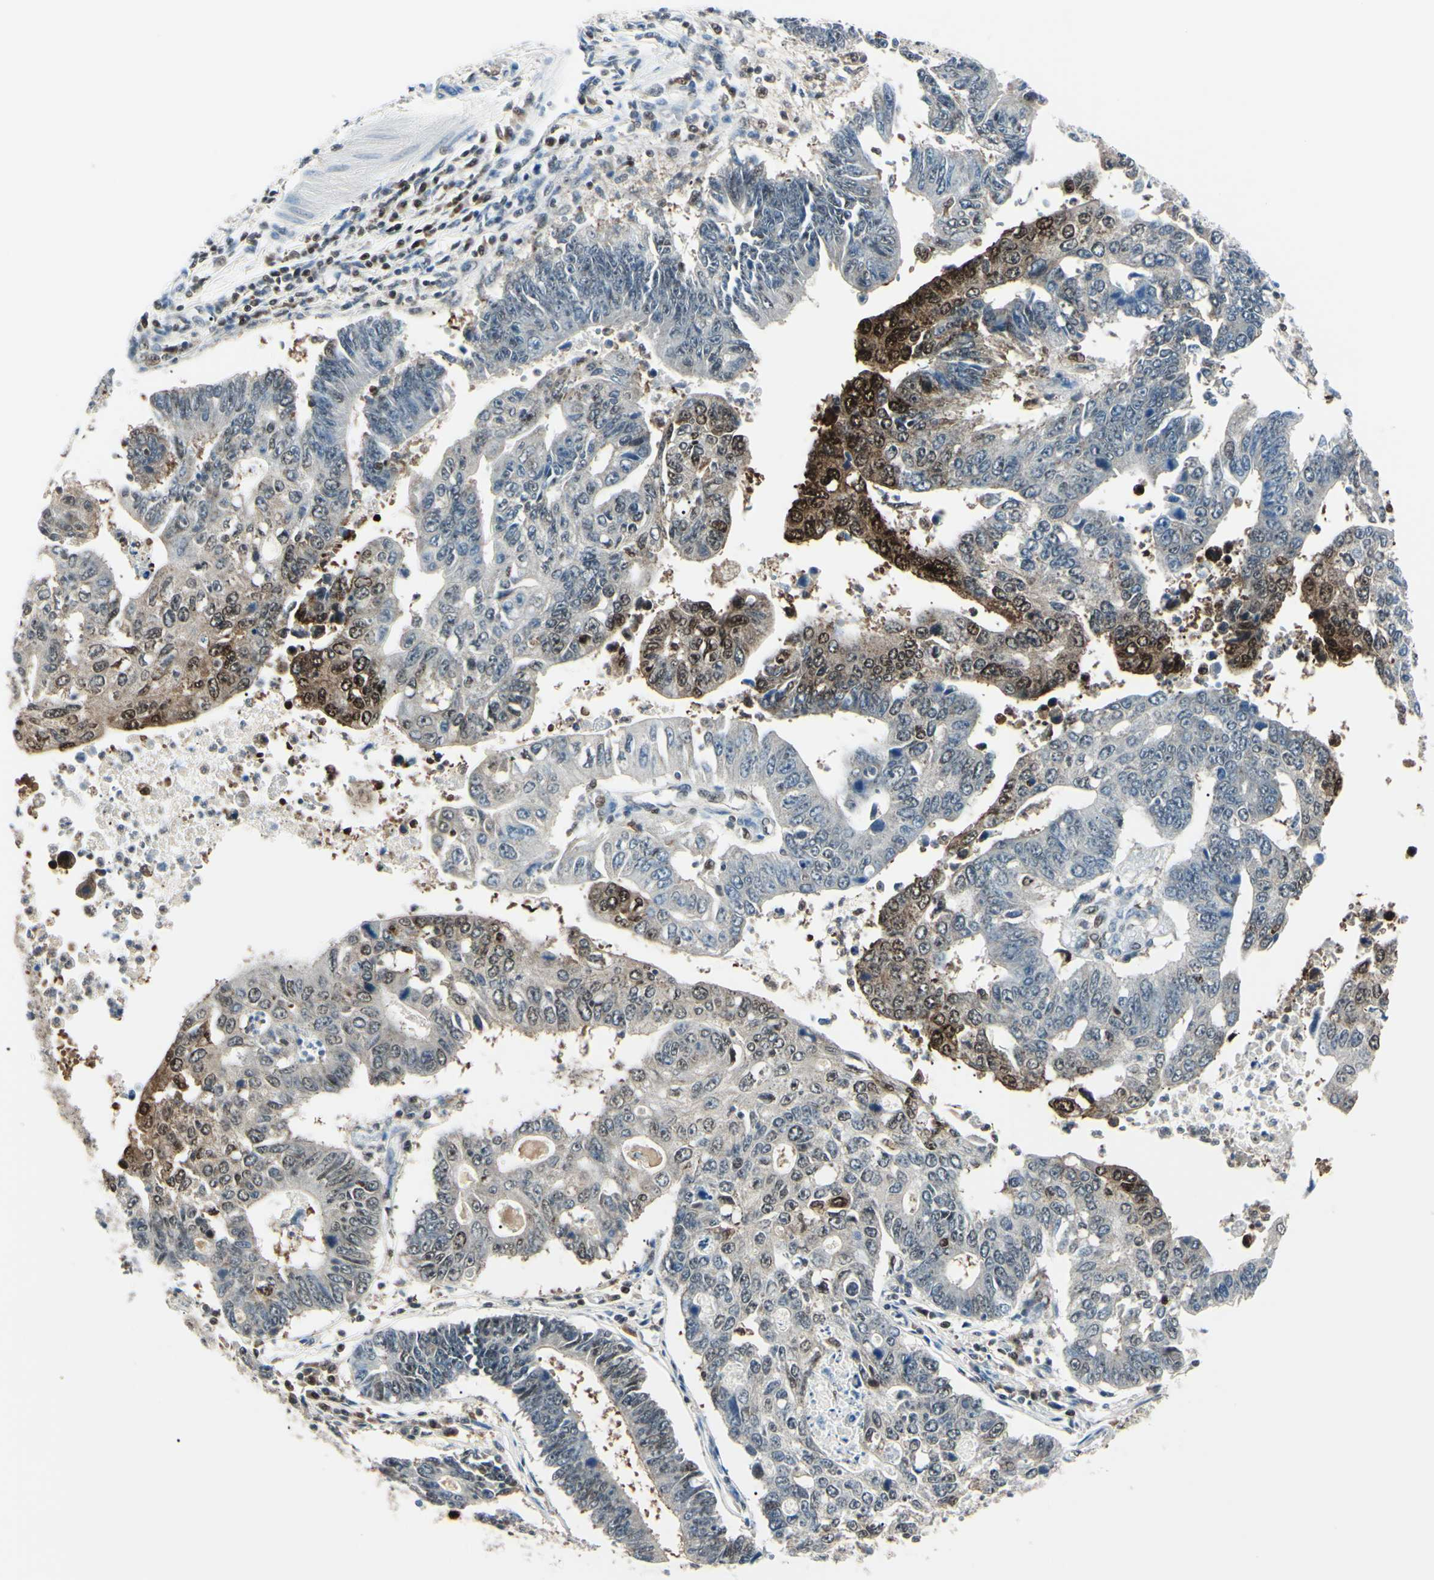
{"staining": {"intensity": "strong", "quantity": "<25%", "location": "cytoplasmic/membranous,nuclear"}, "tissue": "stomach cancer", "cell_type": "Tumor cells", "image_type": "cancer", "snomed": [{"axis": "morphology", "description": "Adenocarcinoma, NOS"}, {"axis": "topography", "description": "Stomach"}], "caption": "Adenocarcinoma (stomach) stained for a protein displays strong cytoplasmic/membranous and nuclear positivity in tumor cells. (brown staining indicates protein expression, while blue staining denotes nuclei).", "gene": "PGK1", "patient": {"sex": "male", "age": 59}}